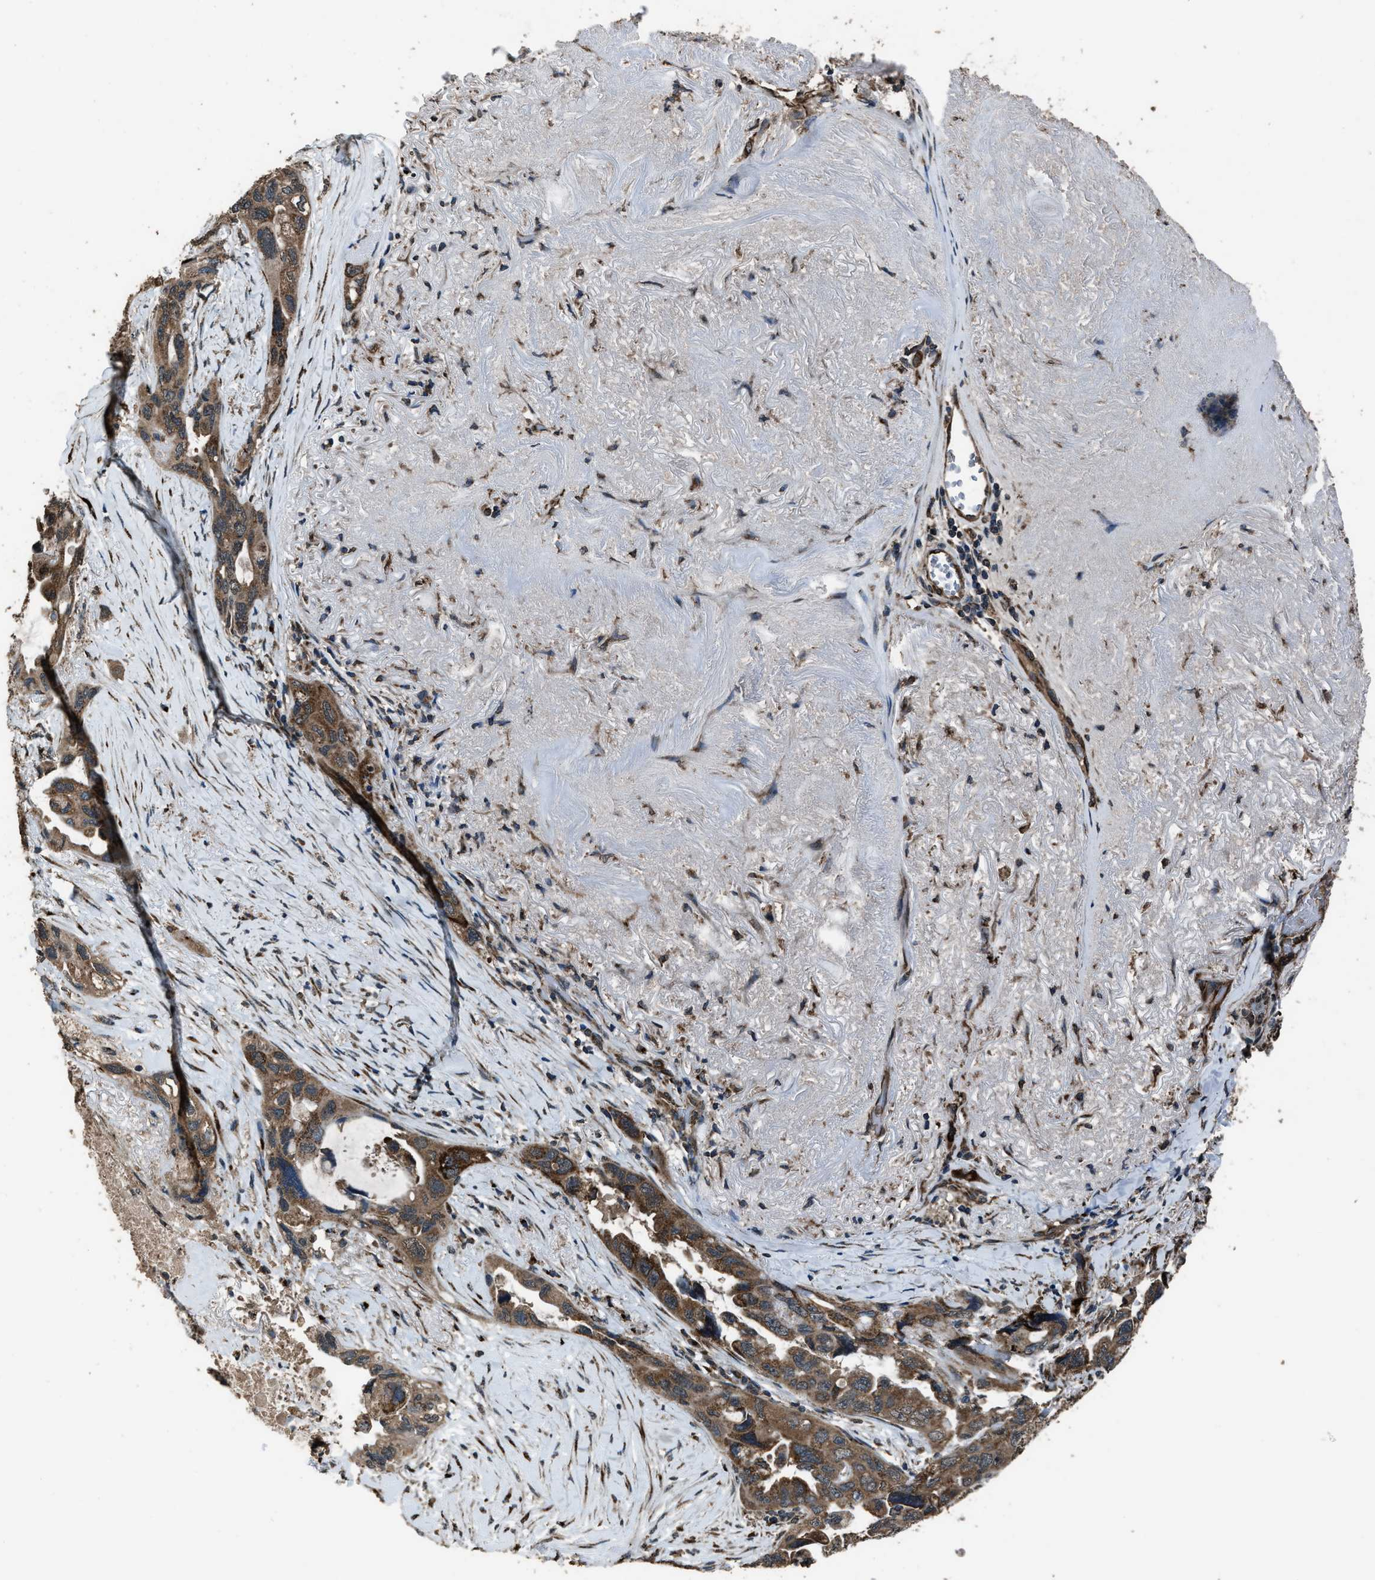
{"staining": {"intensity": "moderate", "quantity": ">75%", "location": "cytoplasmic/membranous"}, "tissue": "lung cancer", "cell_type": "Tumor cells", "image_type": "cancer", "snomed": [{"axis": "morphology", "description": "Squamous cell carcinoma, NOS"}, {"axis": "topography", "description": "Lung"}], "caption": "This is an image of immunohistochemistry (IHC) staining of lung cancer, which shows moderate expression in the cytoplasmic/membranous of tumor cells.", "gene": "SLC38A10", "patient": {"sex": "female", "age": 73}}